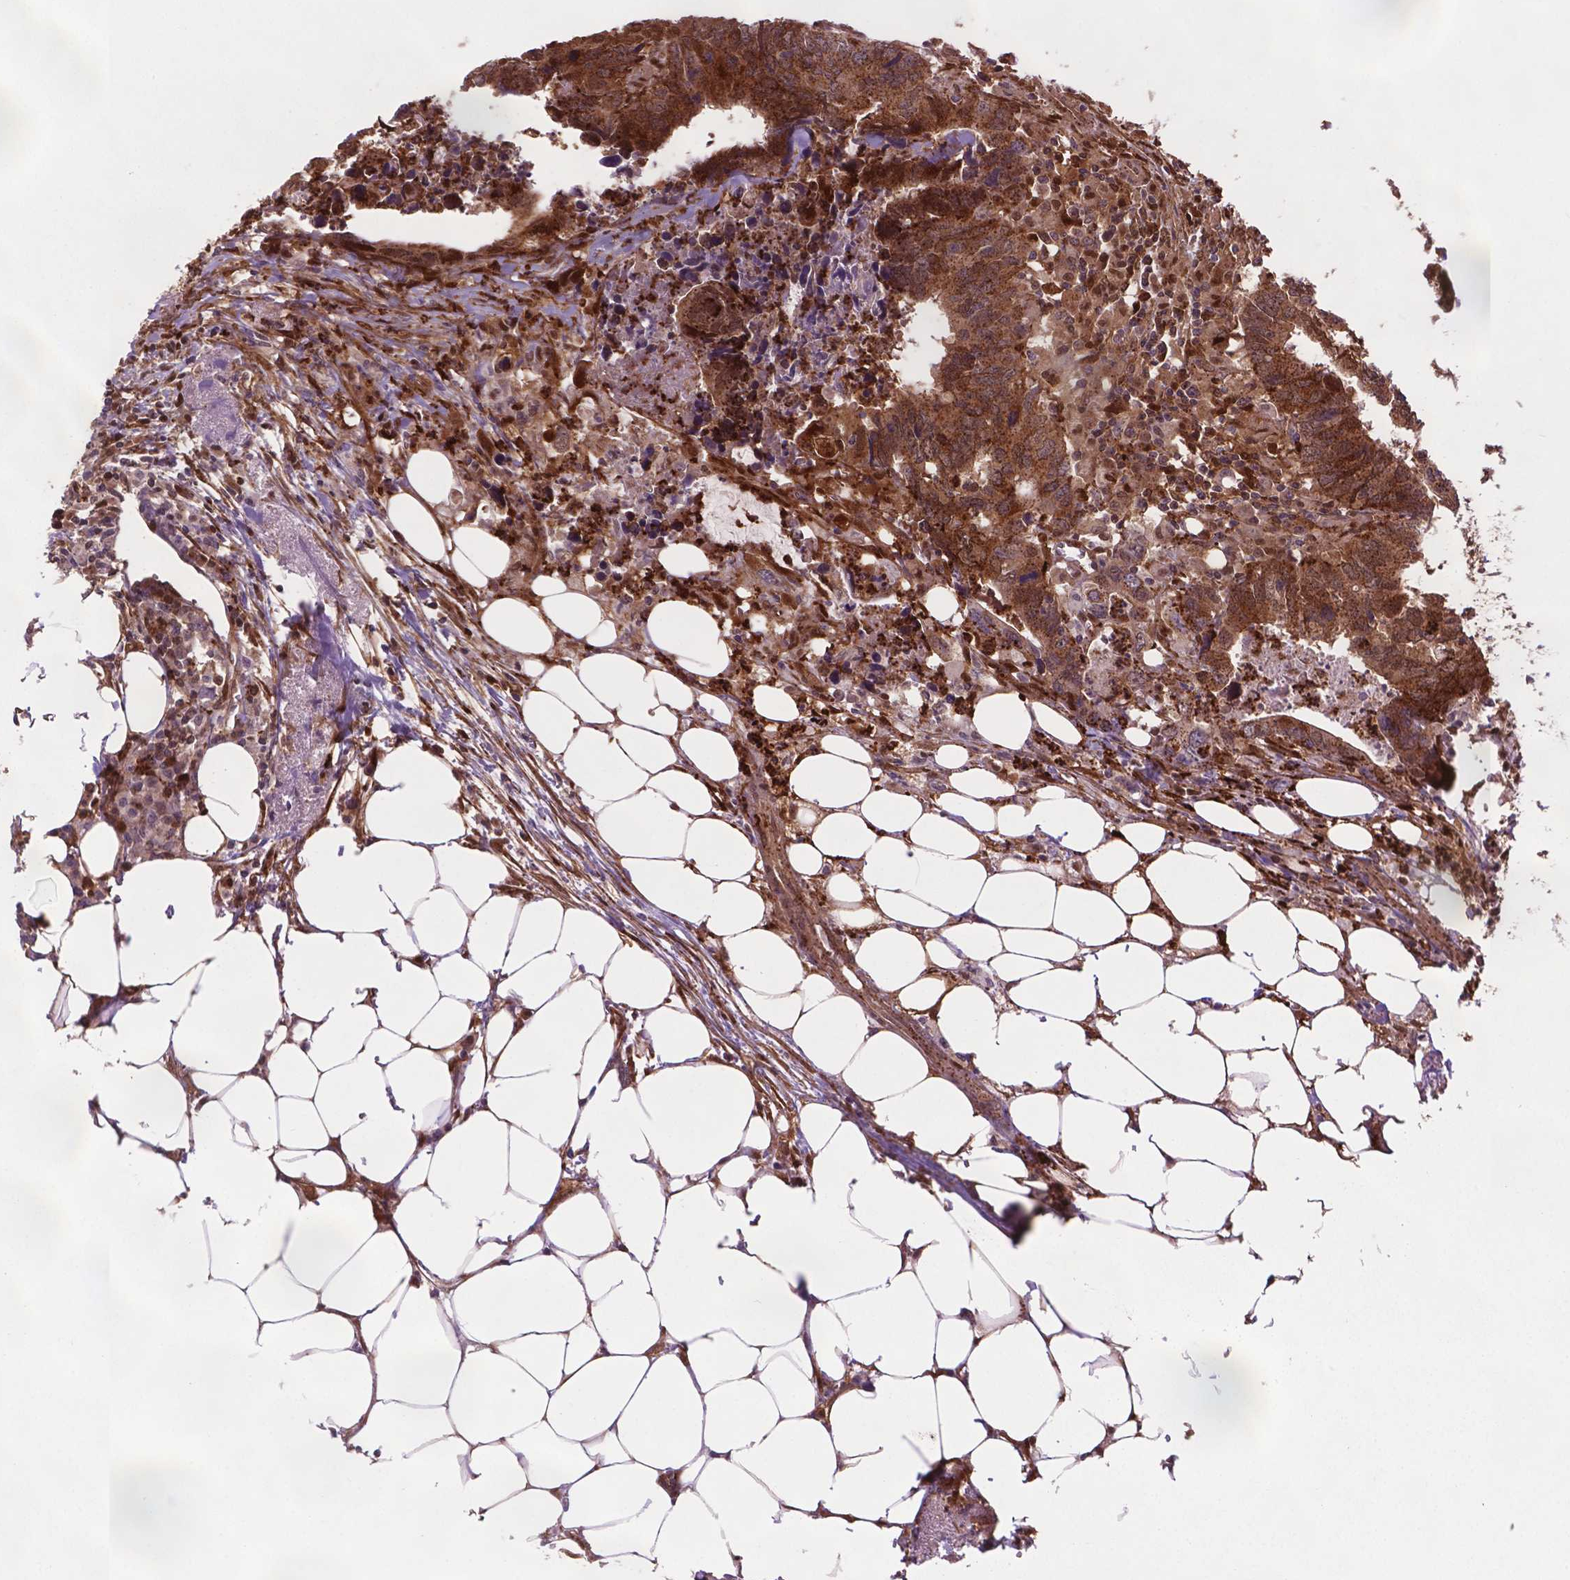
{"staining": {"intensity": "moderate", "quantity": ">75%", "location": "cytoplasmic/membranous,nuclear"}, "tissue": "colorectal cancer", "cell_type": "Tumor cells", "image_type": "cancer", "snomed": [{"axis": "morphology", "description": "Adenocarcinoma, NOS"}, {"axis": "topography", "description": "Colon"}], "caption": "A micrograph of colorectal cancer (adenocarcinoma) stained for a protein shows moderate cytoplasmic/membranous and nuclear brown staining in tumor cells. (brown staining indicates protein expression, while blue staining denotes nuclei).", "gene": "PLIN3", "patient": {"sex": "female", "age": 82}}